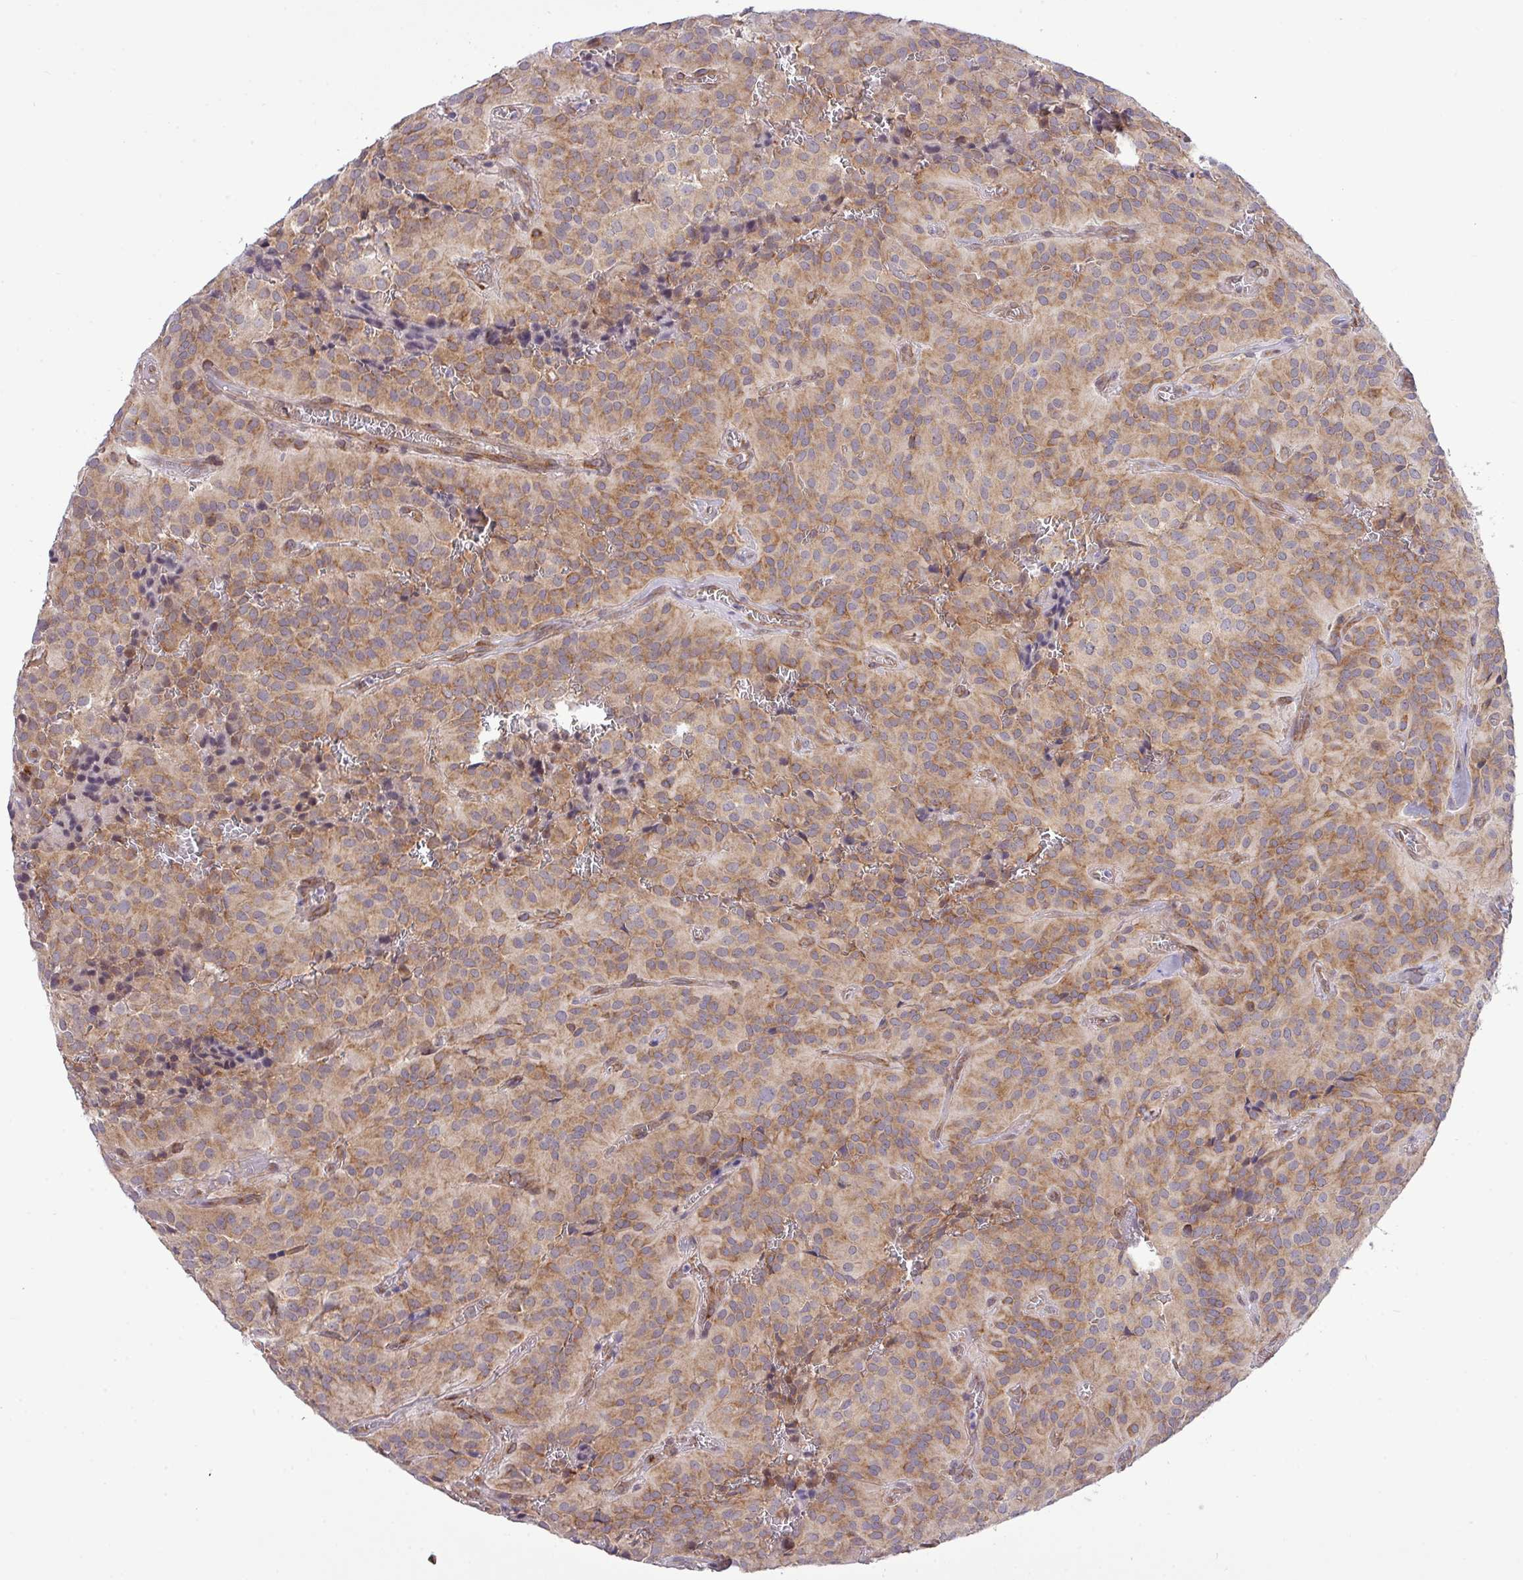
{"staining": {"intensity": "moderate", "quantity": ">75%", "location": "cytoplasmic/membranous"}, "tissue": "glioma", "cell_type": "Tumor cells", "image_type": "cancer", "snomed": [{"axis": "morphology", "description": "Glioma, malignant, Low grade"}, {"axis": "topography", "description": "Brain"}], "caption": "About >75% of tumor cells in glioma reveal moderate cytoplasmic/membranous protein positivity as visualized by brown immunohistochemical staining.", "gene": "FAM222B", "patient": {"sex": "male", "age": 42}}